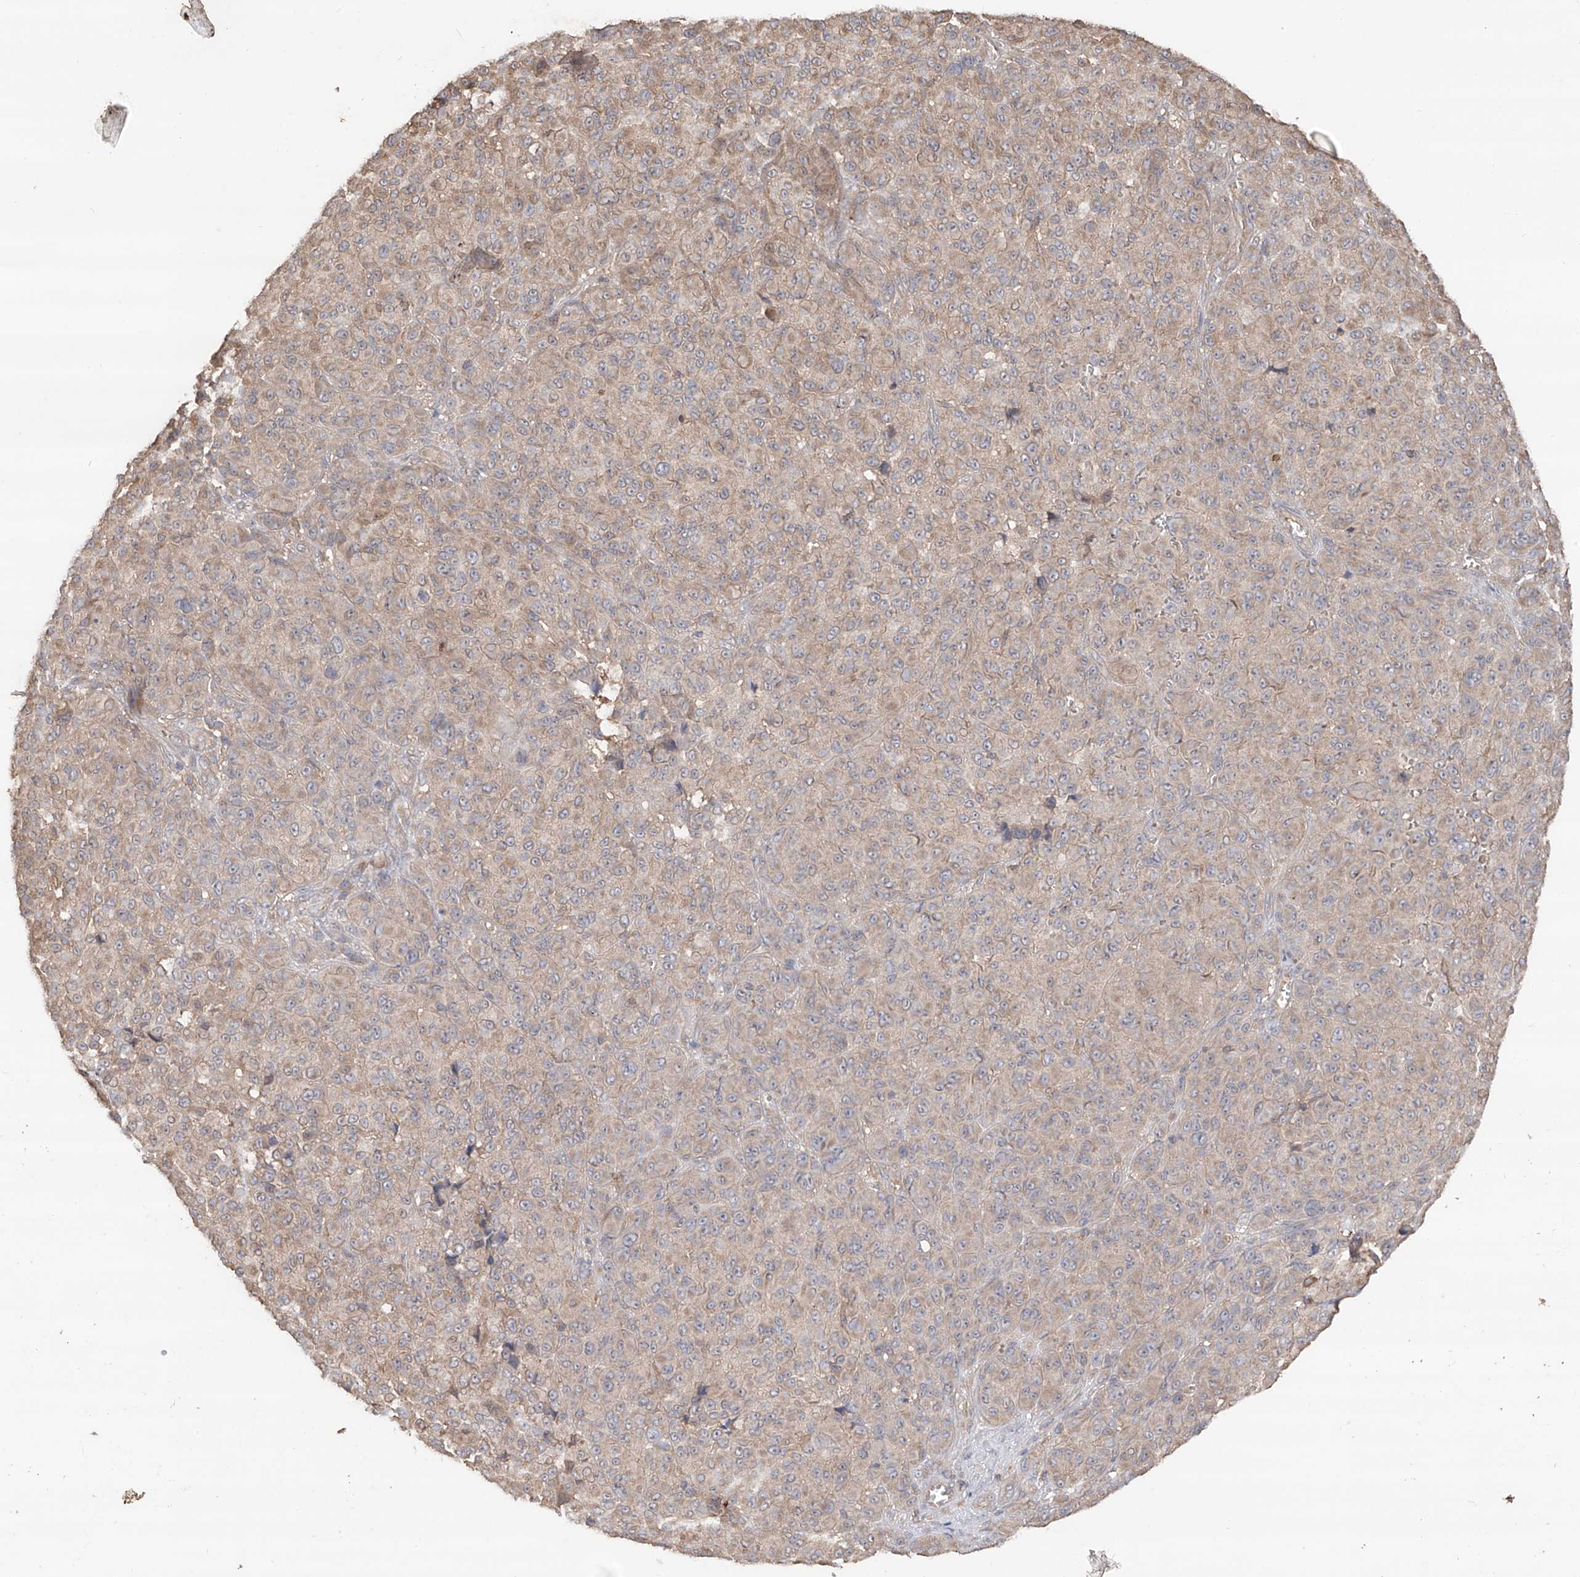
{"staining": {"intensity": "negative", "quantity": "none", "location": "none"}, "tissue": "melanoma", "cell_type": "Tumor cells", "image_type": "cancer", "snomed": [{"axis": "morphology", "description": "Malignant melanoma, NOS"}, {"axis": "topography", "description": "Skin"}], "caption": "Immunohistochemical staining of malignant melanoma reveals no significant expression in tumor cells.", "gene": "EDN1", "patient": {"sex": "male", "age": 73}}